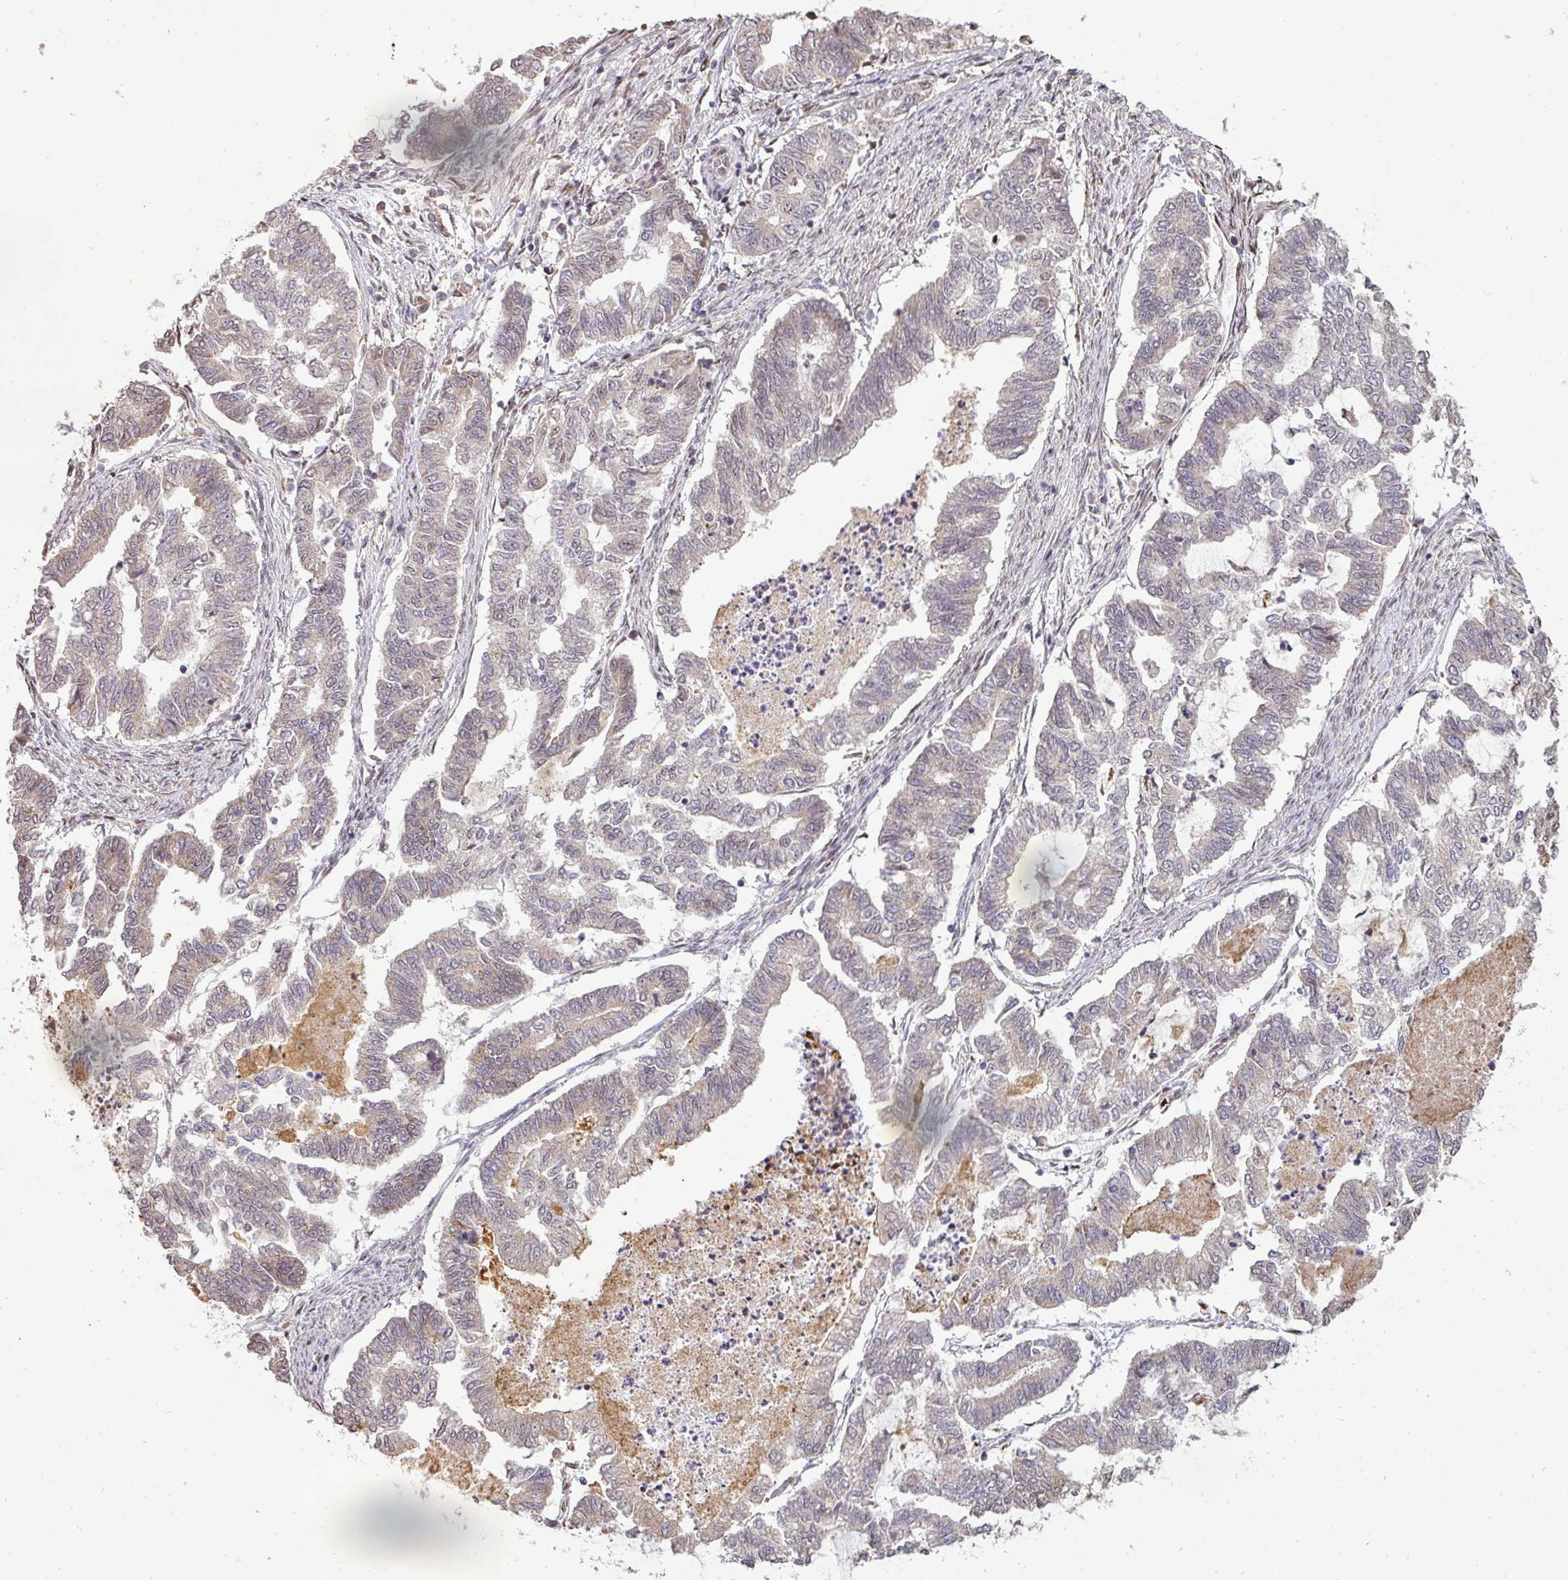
{"staining": {"intensity": "negative", "quantity": "none", "location": "none"}, "tissue": "endometrial cancer", "cell_type": "Tumor cells", "image_type": "cancer", "snomed": [{"axis": "morphology", "description": "Adenocarcinoma, NOS"}, {"axis": "topography", "description": "Endometrium"}], "caption": "Histopathology image shows no protein expression in tumor cells of endometrial adenocarcinoma tissue.", "gene": "PATZ1", "patient": {"sex": "female", "age": 79}}